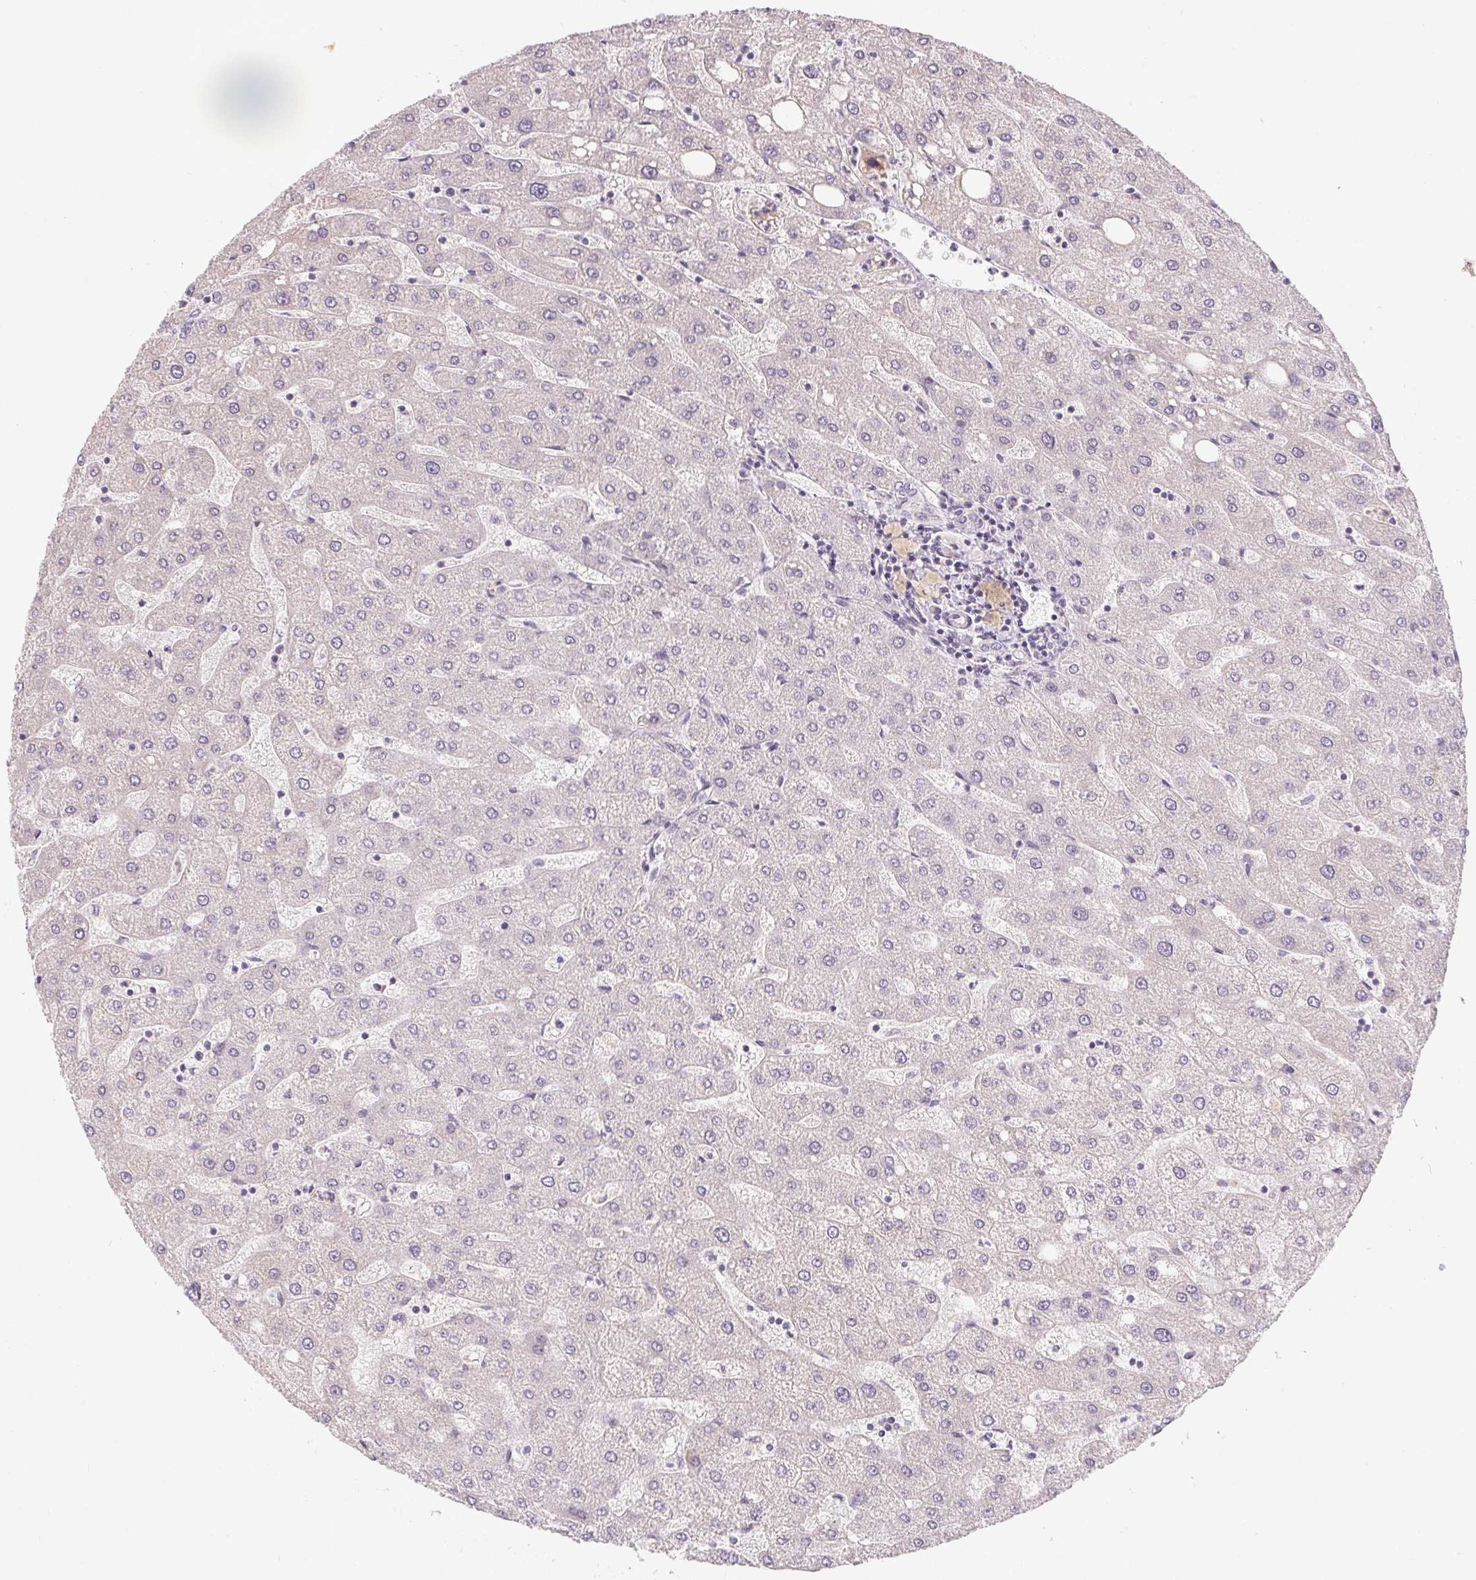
{"staining": {"intensity": "negative", "quantity": "none", "location": "none"}, "tissue": "liver", "cell_type": "Cholangiocytes", "image_type": "normal", "snomed": [{"axis": "morphology", "description": "Normal tissue, NOS"}, {"axis": "topography", "description": "Liver"}], "caption": "Cholangiocytes show no significant staining in unremarkable liver.", "gene": "GDAP1L1", "patient": {"sex": "male", "age": 67}}